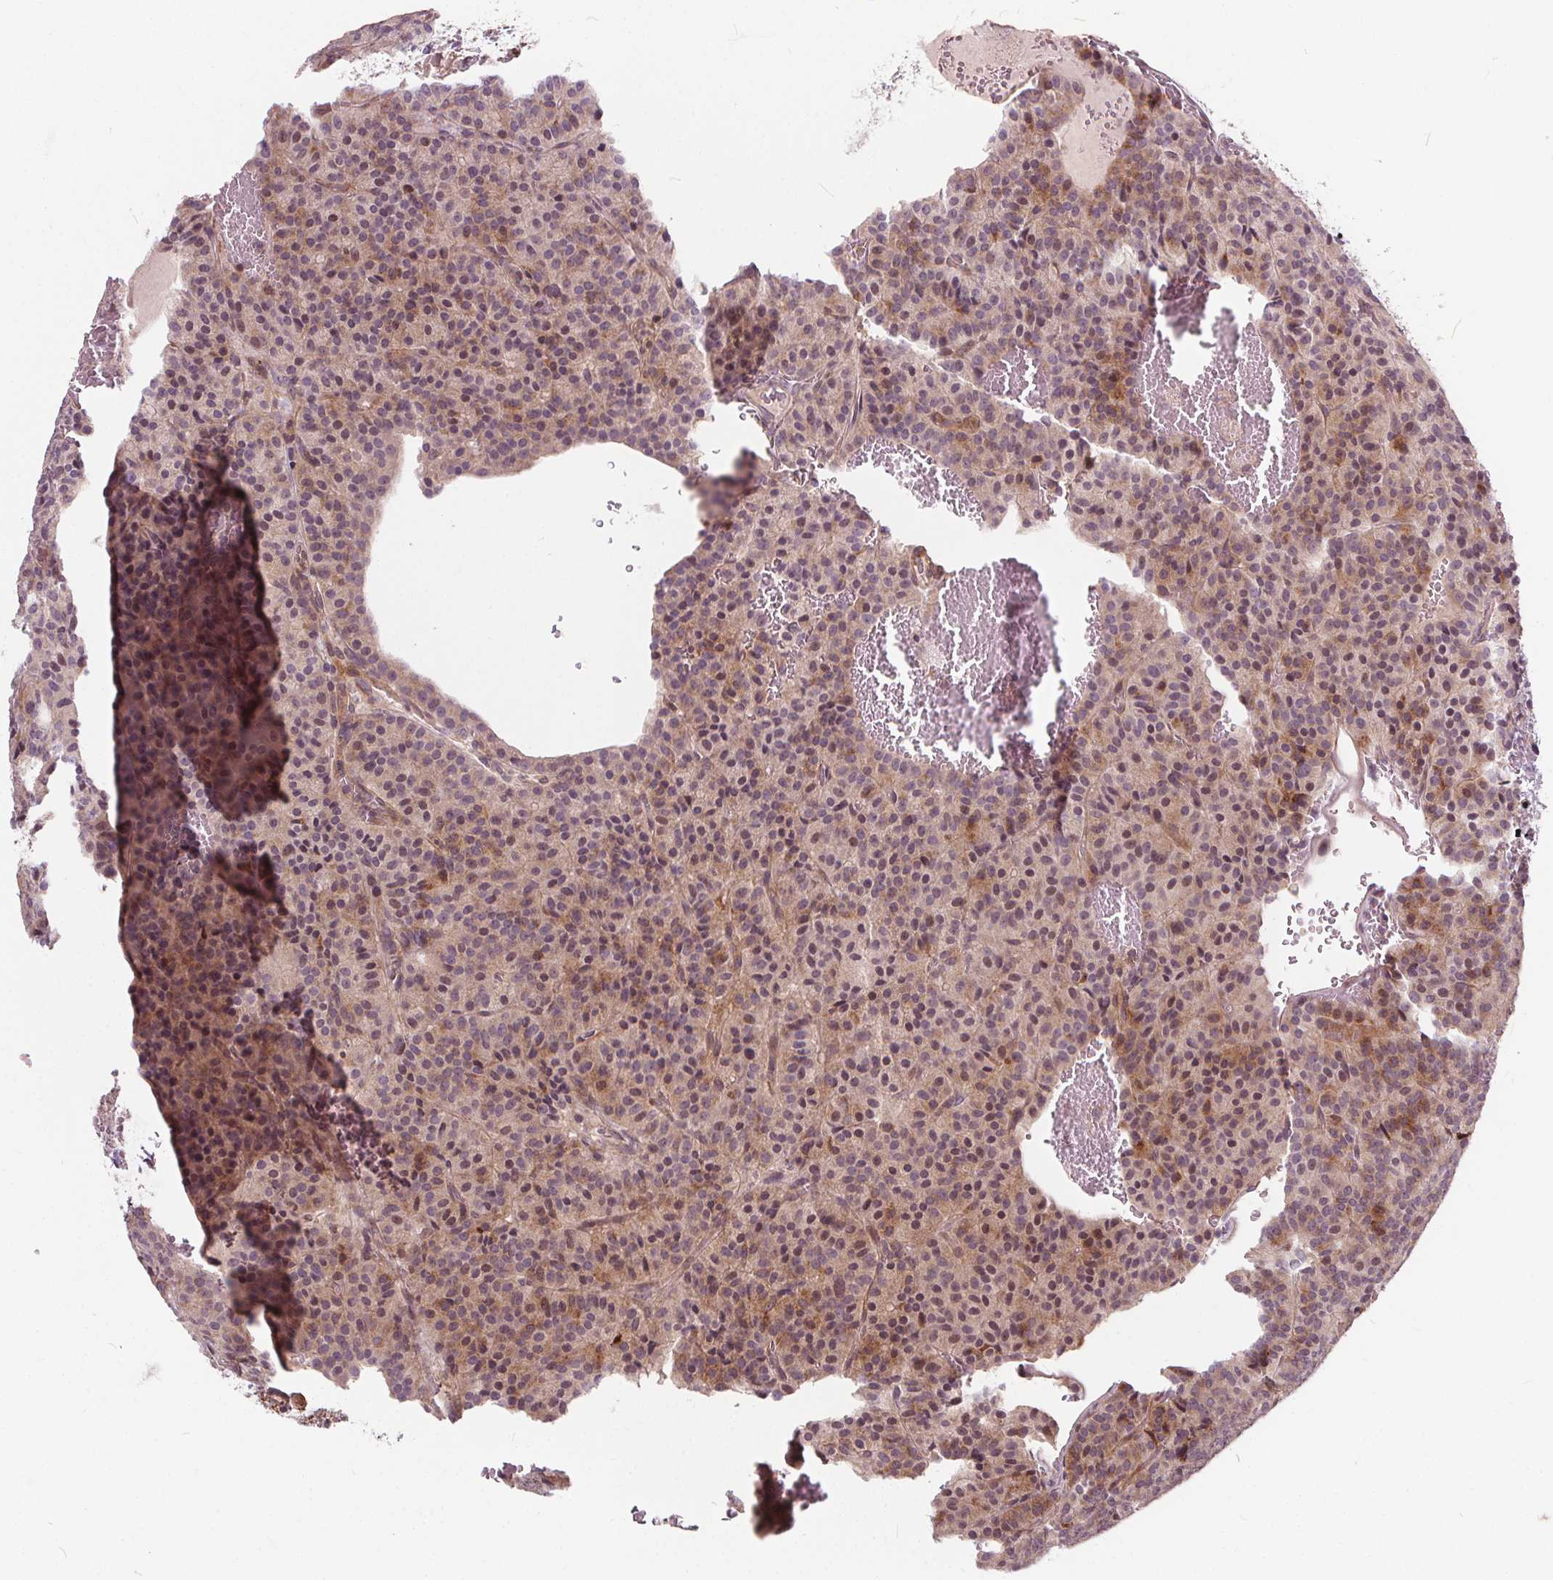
{"staining": {"intensity": "weak", "quantity": ">75%", "location": "cytoplasmic/membranous"}, "tissue": "carcinoid", "cell_type": "Tumor cells", "image_type": "cancer", "snomed": [{"axis": "morphology", "description": "Carcinoid, malignant, NOS"}, {"axis": "topography", "description": "Lung"}], "caption": "High-magnification brightfield microscopy of carcinoid stained with DAB (brown) and counterstained with hematoxylin (blue). tumor cells exhibit weak cytoplasmic/membranous positivity is appreciated in approximately>75% of cells.", "gene": "INPP5E", "patient": {"sex": "male", "age": 70}}